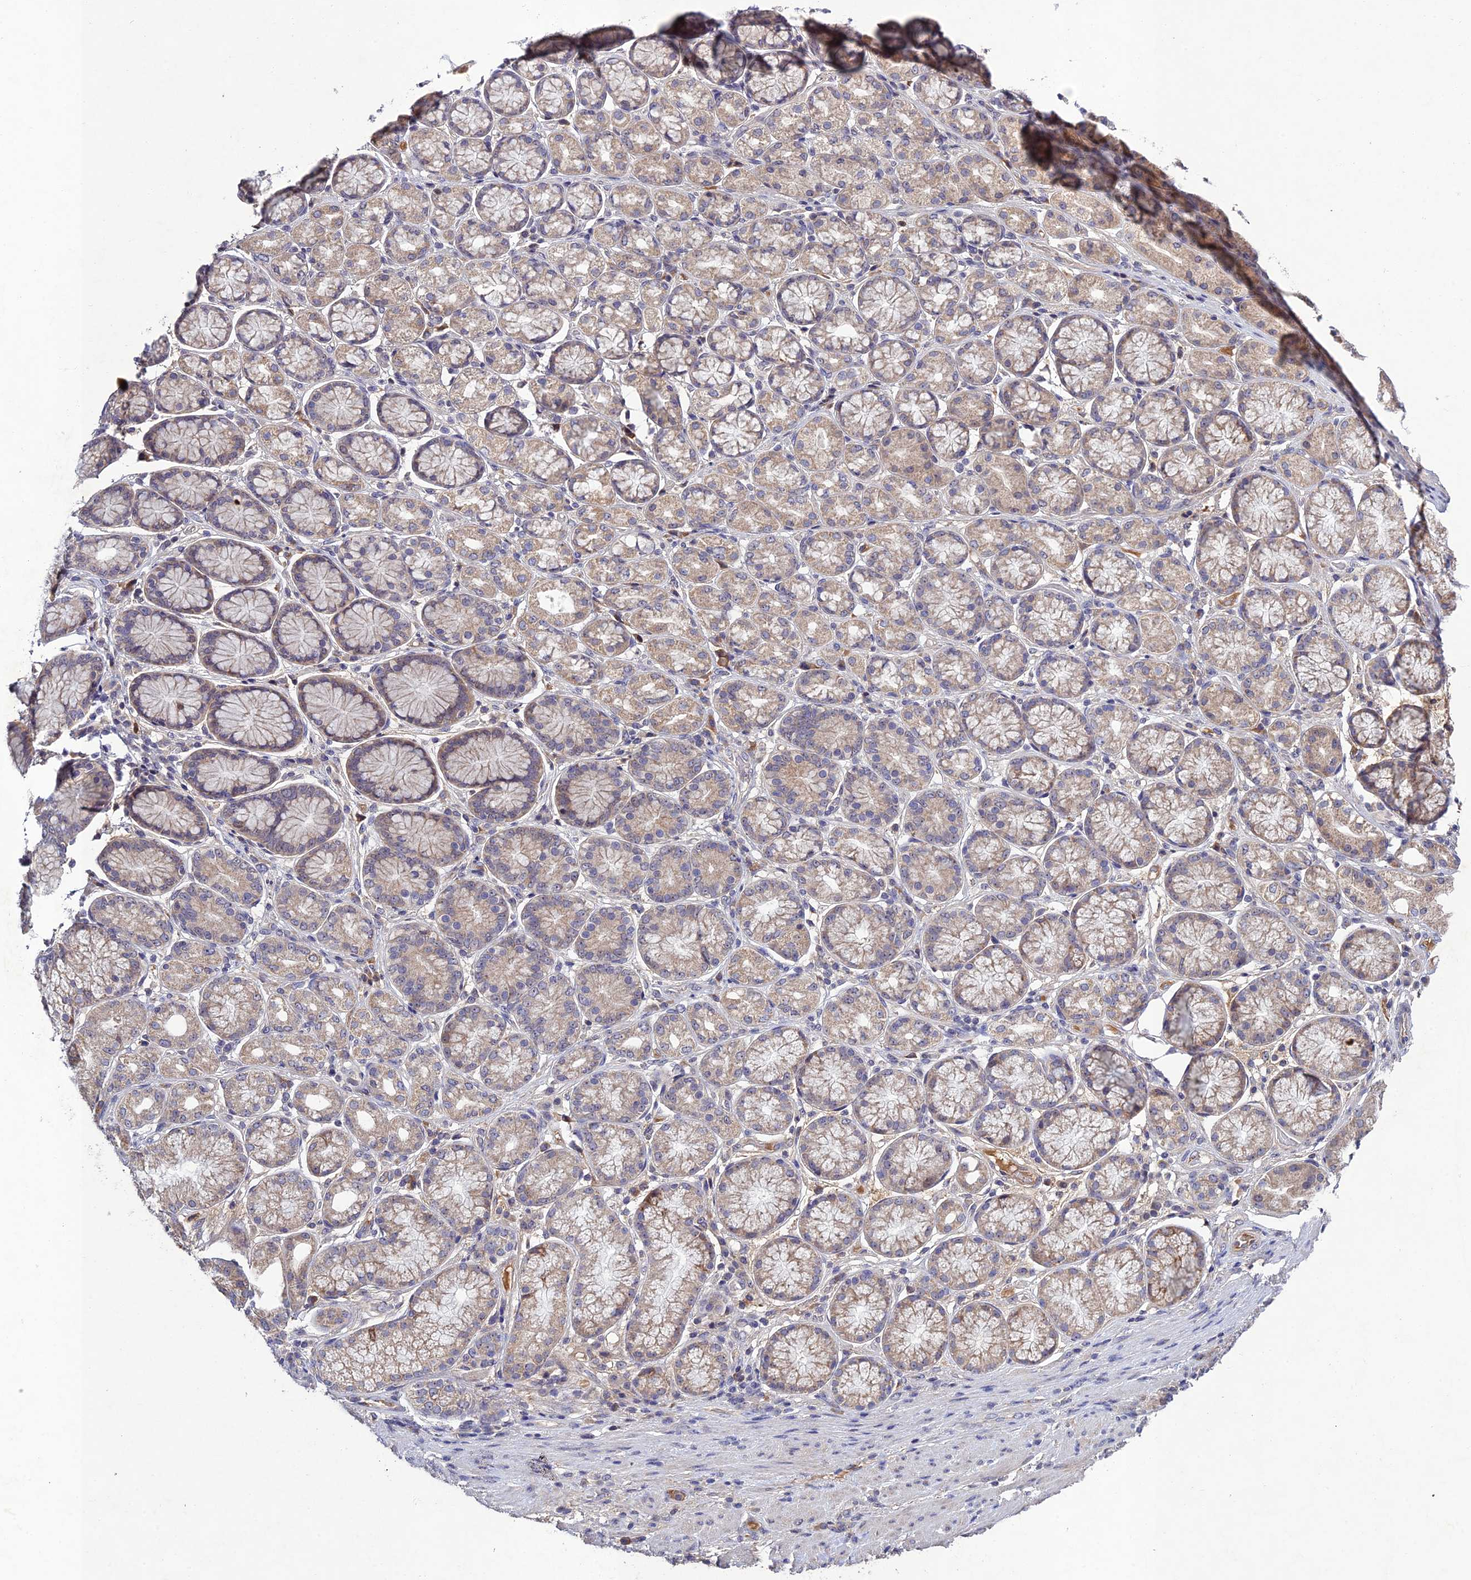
{"staining": {"intensity": "weak", "quantity": ">75%", "location": "cytoplasmic/membranous"}, "tissue": "stomach cancer", "cell_type": "Tumor cells", "image_type": "cancer", "snomed": [{"axis": "morphology", "description": "Adenocarcinoma, NOS"}, {"axis": "topography", "description": "Stomach"}], "caption": "Immunohistochemistry image of neoplastic tissue: human stomach cancer (adenocarcinoma) stained using IHC reveals low levels of weak protein expression localized specifically in the cytoplasmic/membranous of tumor cells, appearing as a cytoplasmic/membranous brown color.", "gene": "CHST5", "patient": {"sex": "female", "age": 79}}